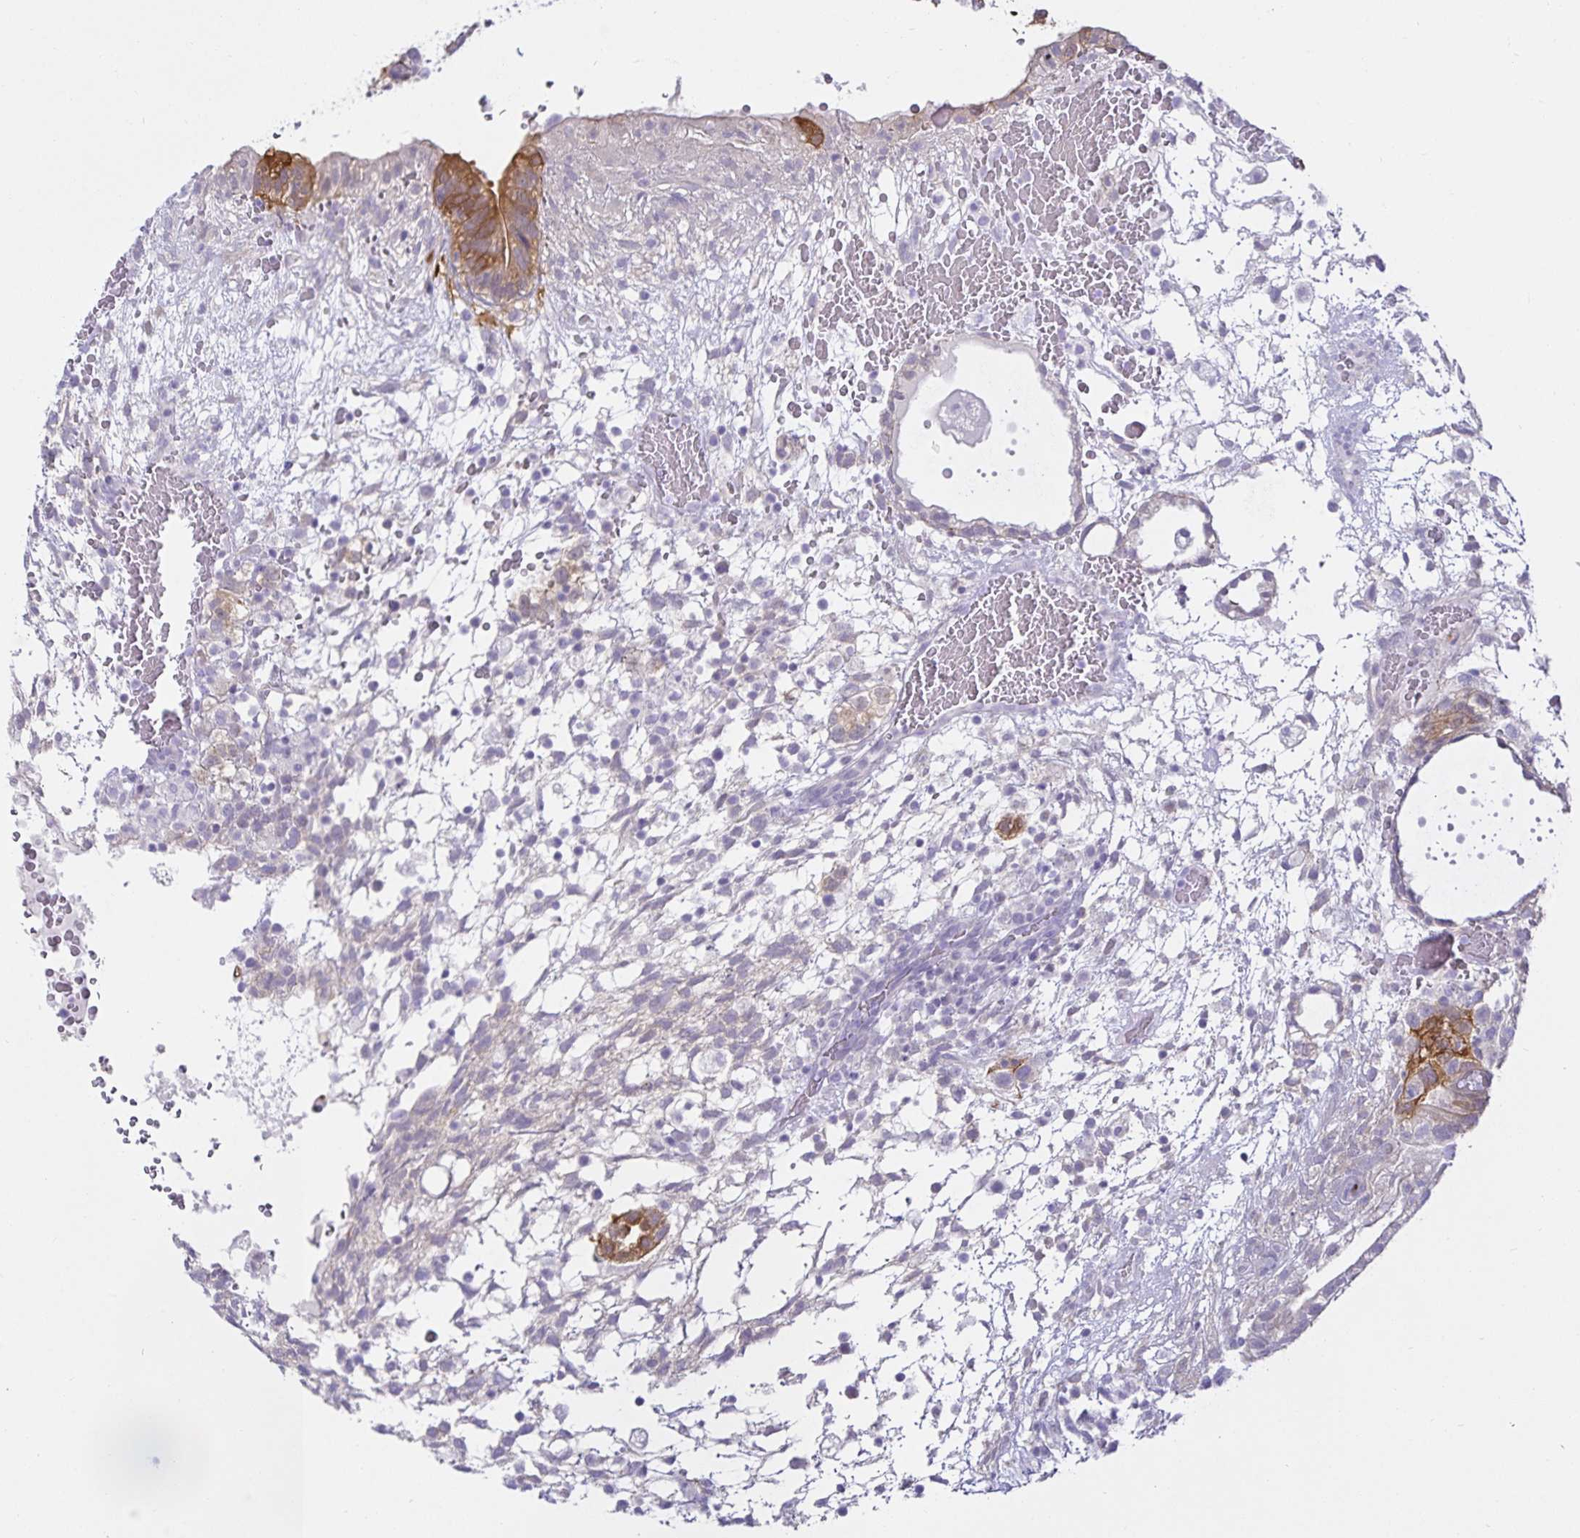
{"staining": {"intensity": "moderate", "quantity": "<25%", "location": "cytoplasmic/membranous"}, "tissue": "testis cancer", "cell_type": "Tumor cells", "image_type": "cancer", "snomed": [{"axis": "morphology", "description": "Carcinoma, Embryonal, NOS"}, {"axis": "topography", "description": "Testis"}], "caption": "Immunohistochemistry photomicrograph of human embryonal carcinoma (testis) stained for a protein (brown), which displays low levels of moderate cytoplasmic/membranous positivity in about <25% of tumor cells.", "gene": "MON2", "patient": {"sex": "male", "age": 32}}